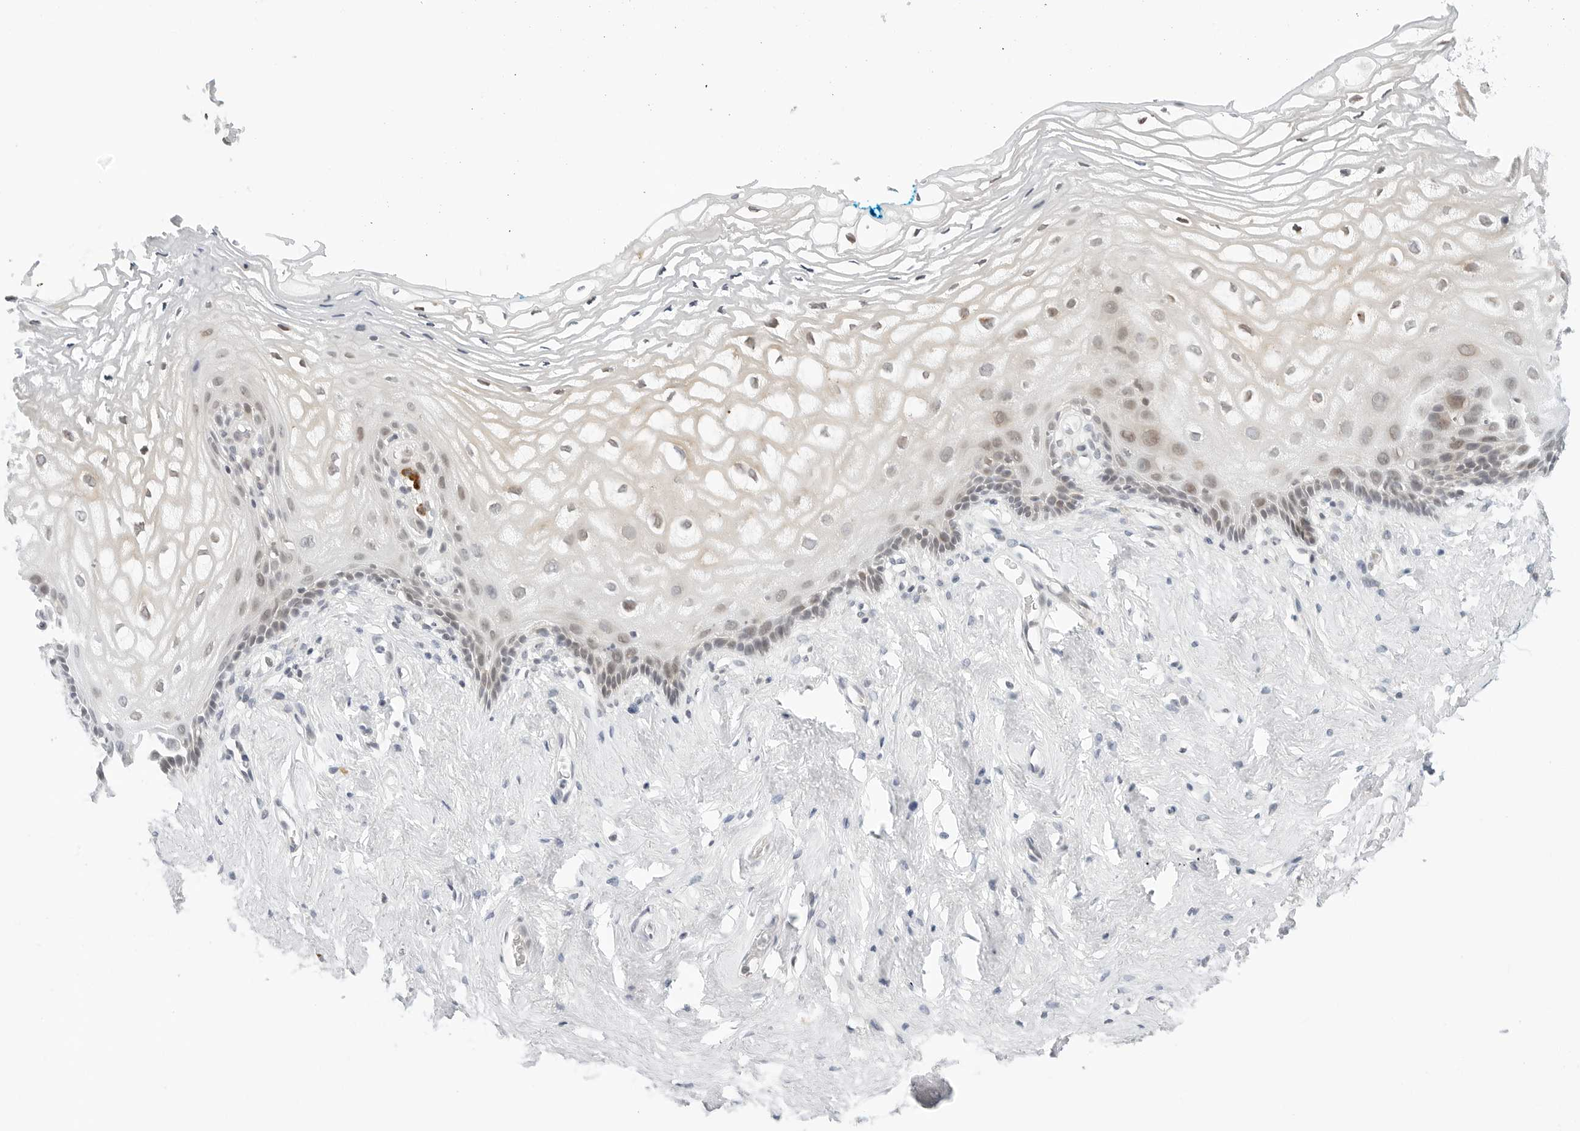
{"staining": {"intensity": "weak", "quantity": "<25%", "location": "nuclear"}, "tissue": "vagina", "cell_type": "Squamous epithelial cells", "image_type": "normal", "snomed": [{"axis": "morphology", "description": "Normal tissue, NOS"}, {"axis": "morphology", "description": "Adenocarcinoma, NOS"}, {"axis": "topography", "description": "Rectum"}, {"axis": "topography", "description": "Vagina"}], "caption": "Squamous epithelial cells are negative for brown protein staining in unremarkable vagina. Brightfield microscopy of immunohistochemistry (IHC) stained with DAB (brown) and hematoxylin (blue), captured at high magnification.", "gene": "PARP10", "patient": {"sex": "female", "age": 71}}